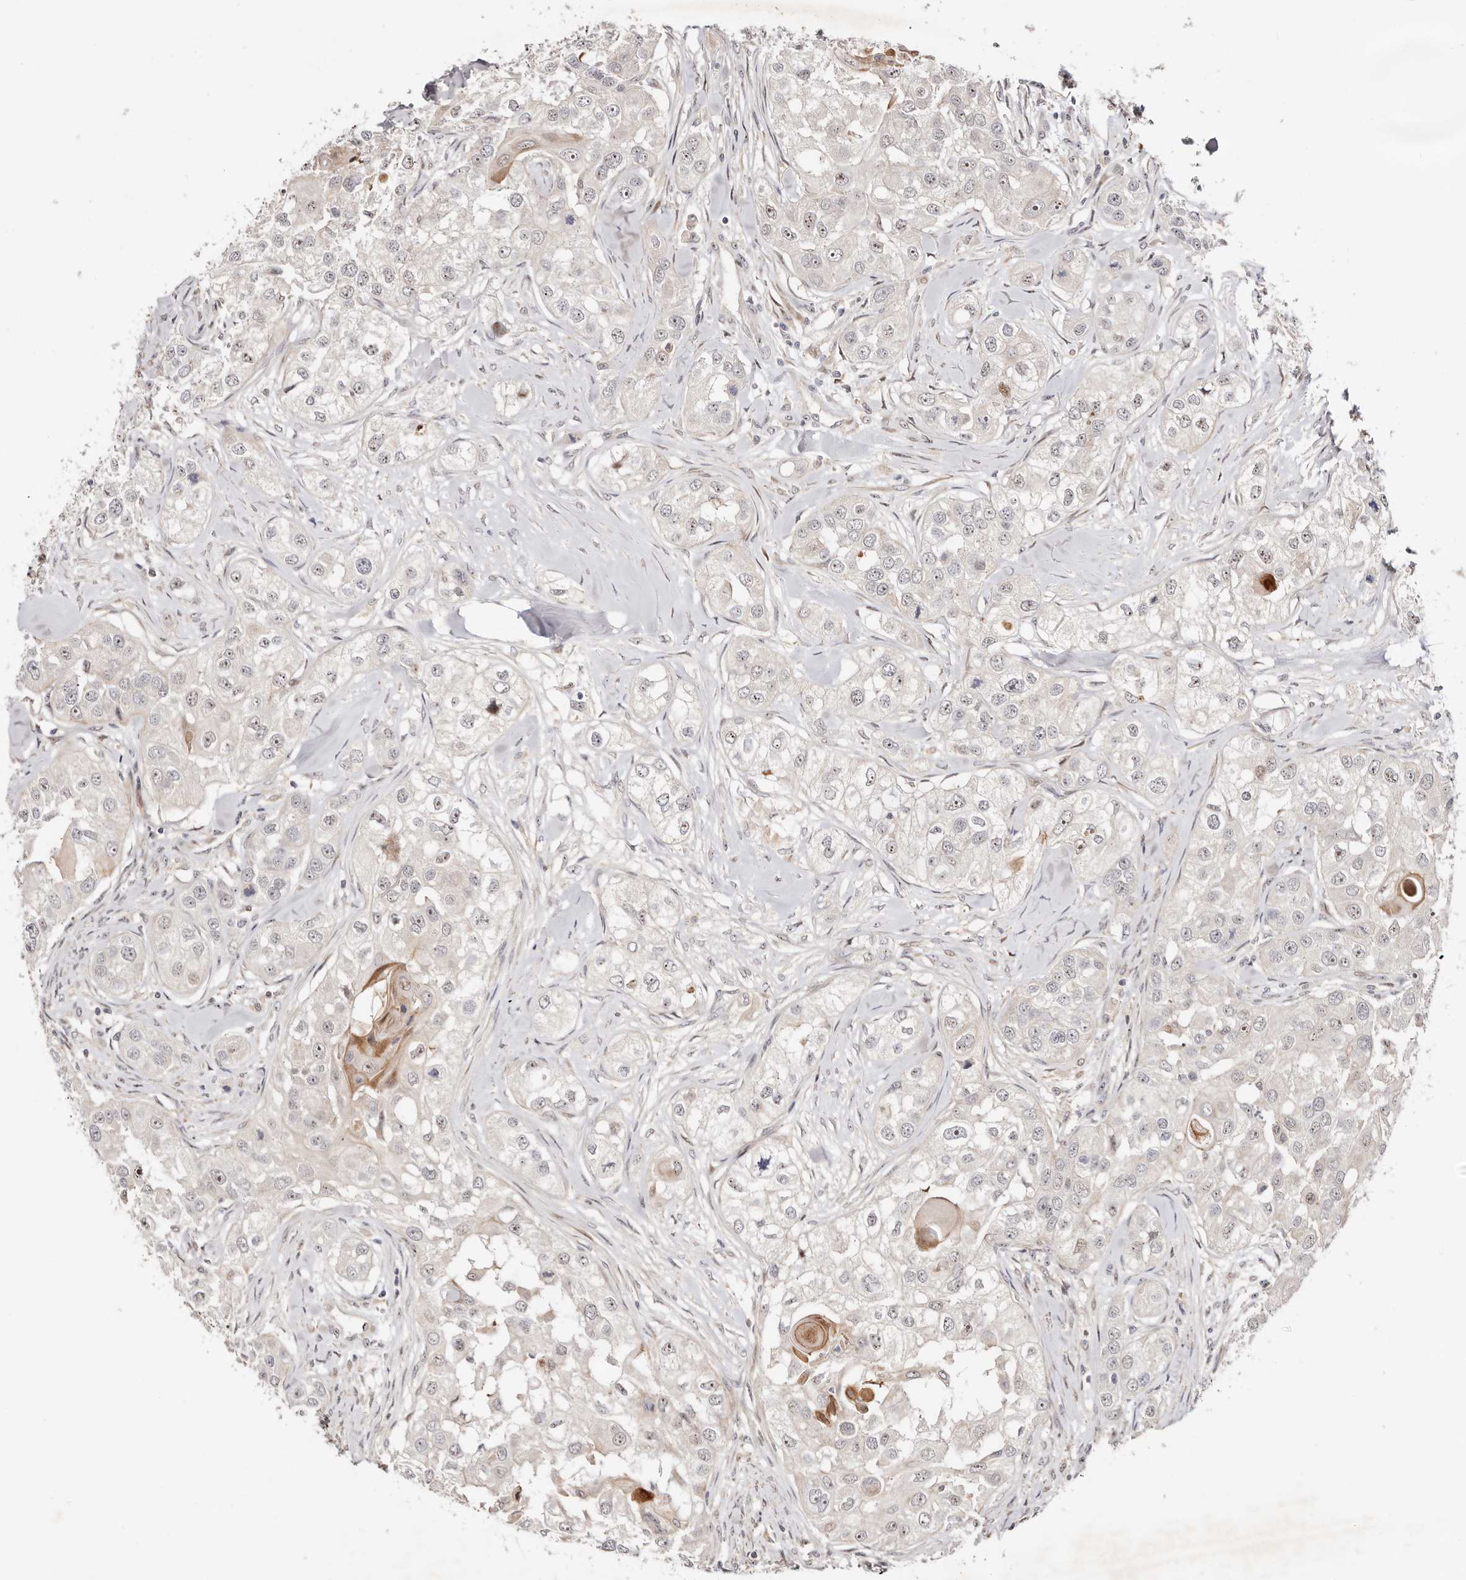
{"staining": {"intensity": "moderate", "quantity": "<25%", "location": "nuclear"}, "tissue": "head and neck cancer", "cell_type": "Tumor cells", "image_type": "cancer", "snomed": [{"axis": "morphology", "description": "Normal tissue, NOS"}, {"axis": "morphology", "description": "Squamous cell carcinoma, NOS"}, {"axis": "topography", "description": "Skeletal muscle"}, {"axis": "topography", "description": "Head-Neck"}], "caption": "Squamous cell carcinoma (head and neck) stained for a protein (brown) displays moderate nuclear positive positivity in approximately <25% of tumor cells.", "gene": "ODF2L", "patient": {"sex": "male", "age": 51}}